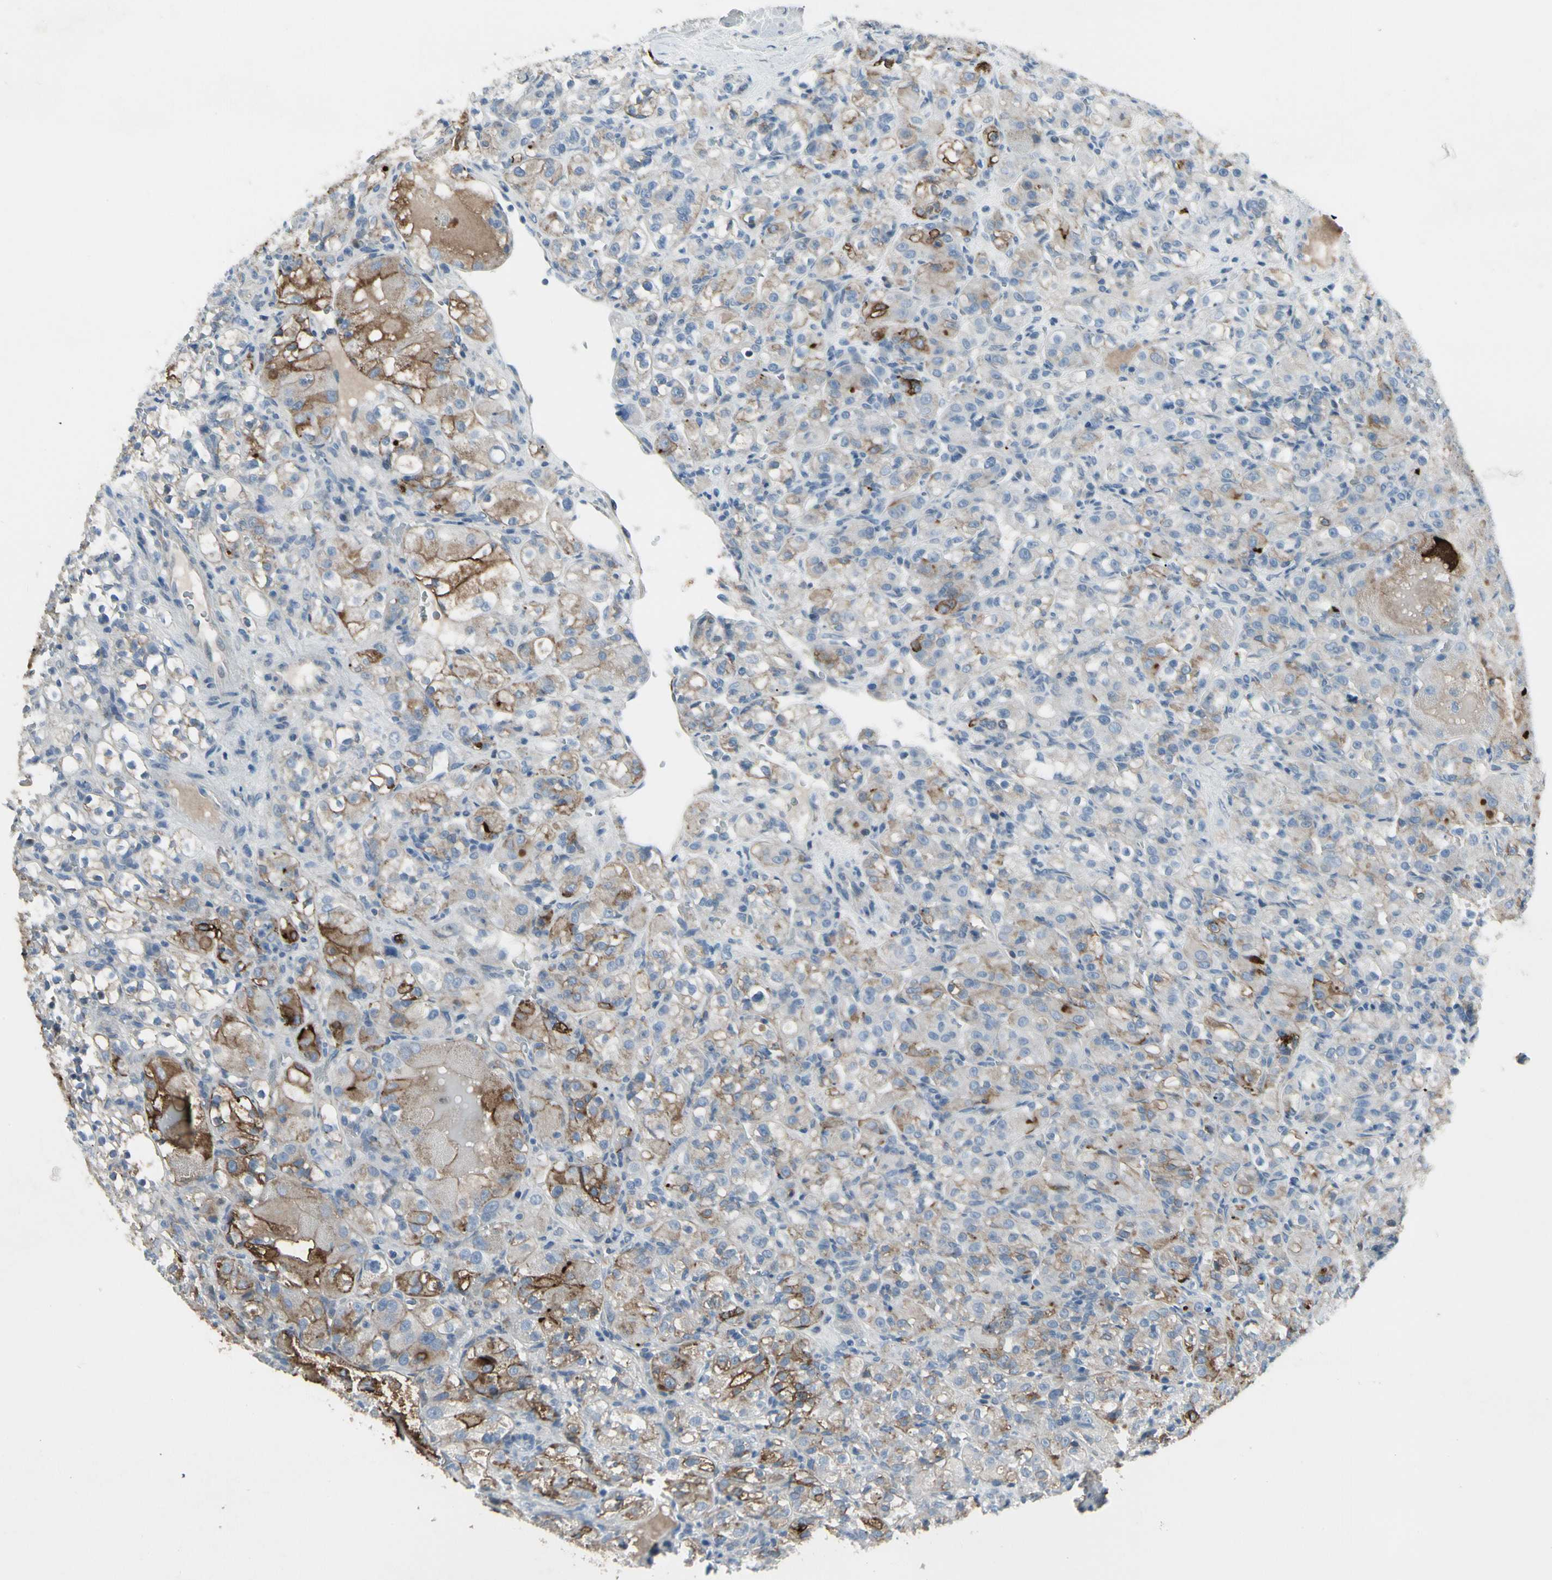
{"staining": {"intensity": "moderate", "quantity": "25%-75%", "location": "cytoplasmic/membranous"}, "tissue": "renal cancer", "cell_type": "Tumor cells", "image_type": "cancer", "snomed": [{"axis": "morphology", "description": "Adenocarcinoma, NOS"}, {"axis": "topography", "description": "Kidney"}], "caption": "A photomicrograph of human adenocarcinoma (renal) stained for a protein displays moderate cytoplasmic/membranous brown staining in tumor cells.", "gene": "PIGR", "patient": {"sex": "male", "age": 61}}